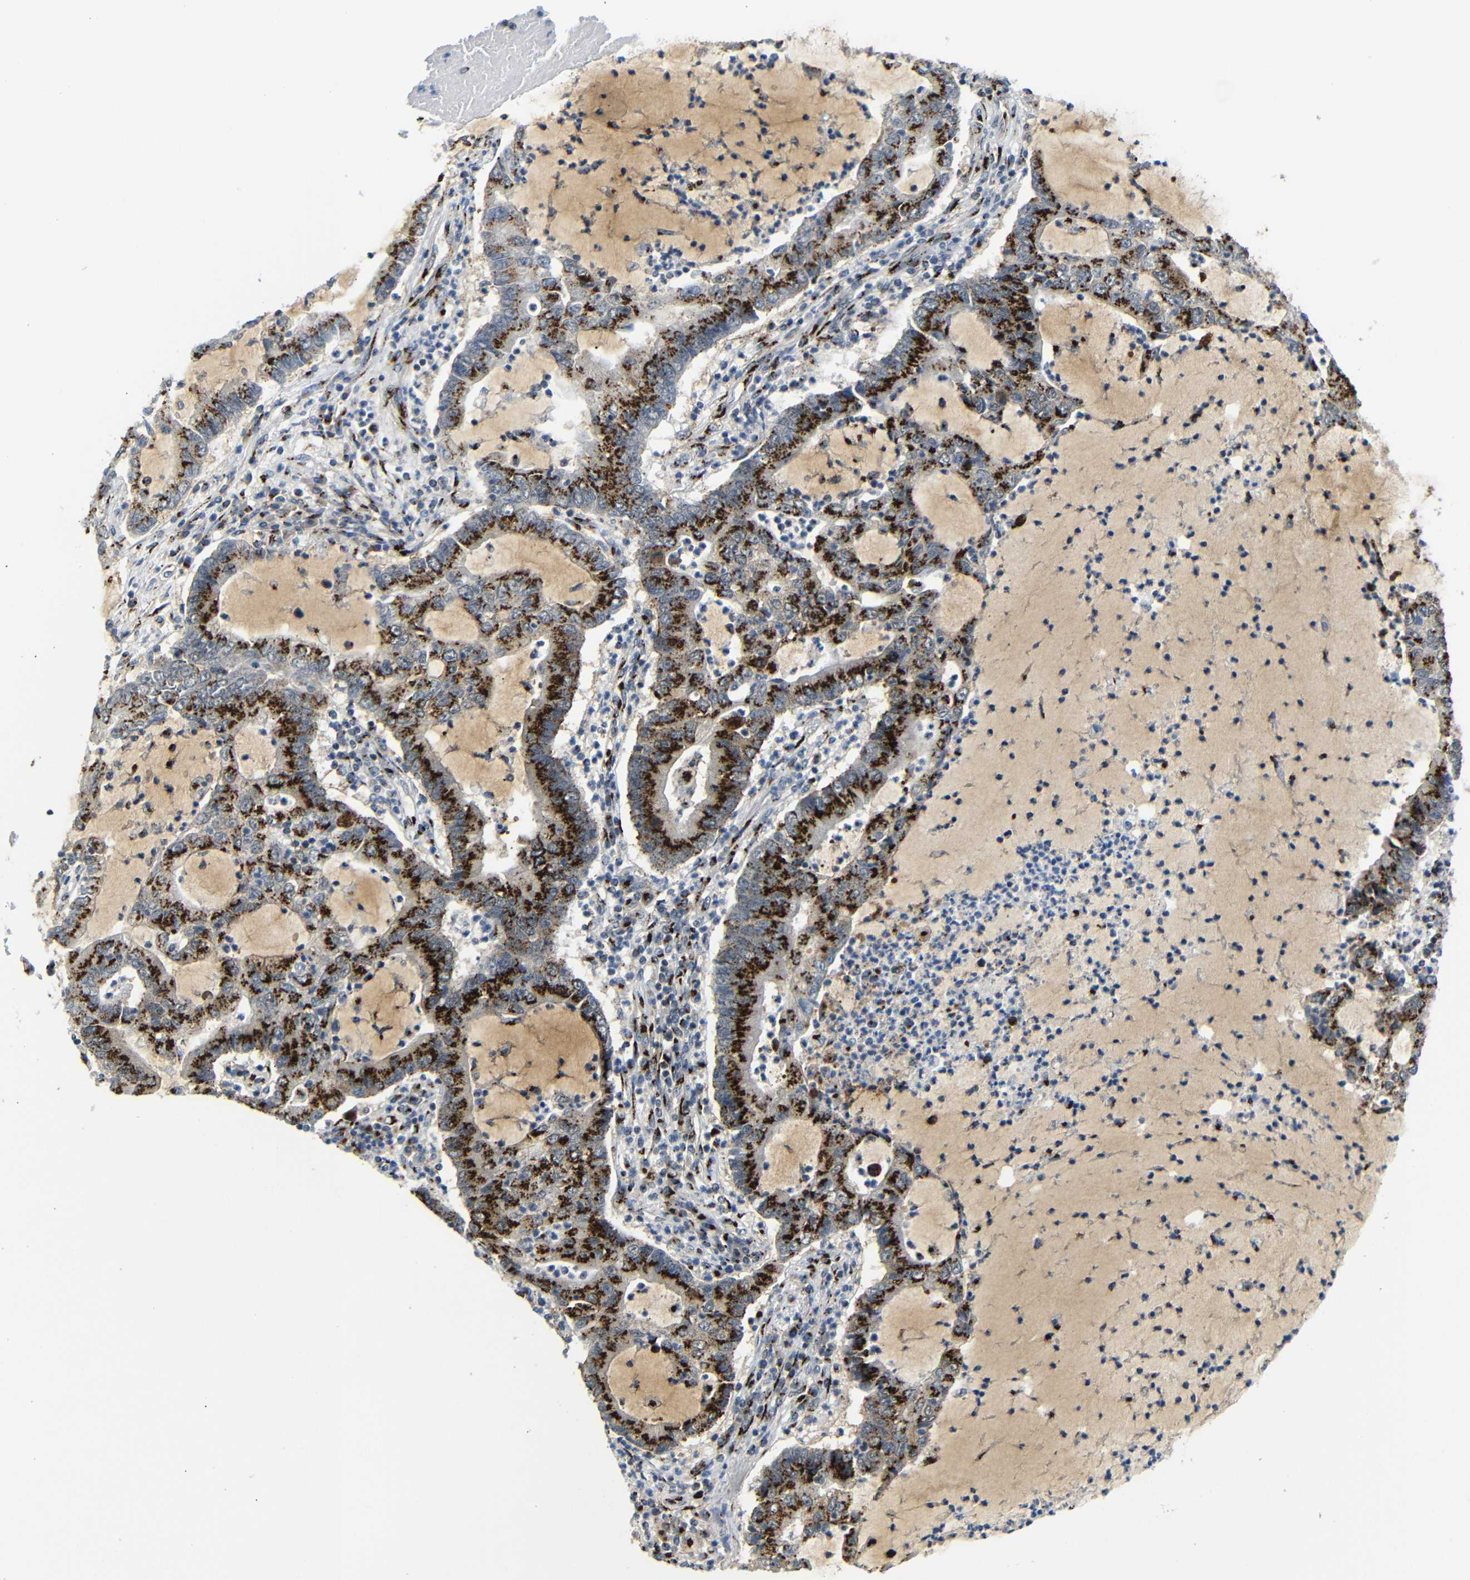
{"staining": {"intensity": "strong", "quantity": ">75%", "location": "cytoplasmic/membranous"}, "tissue": "lung cancer", "cell_type": "Tumor cells", "image_type": "cancer", "snomed": [{"axis": "morphology", "description": "Adenocarcinoma, NOS"}, {"axis": "topography", "description": "Lung"}], "caption": "Lung cancer (adenocarcinoma) stained for a protein (brown) shows strong cytoplasmic/membranous positive expression in about >75% of tumor cells.", "gene": "TGOLN2", "patient": {"sex": "female", "age": 51}}